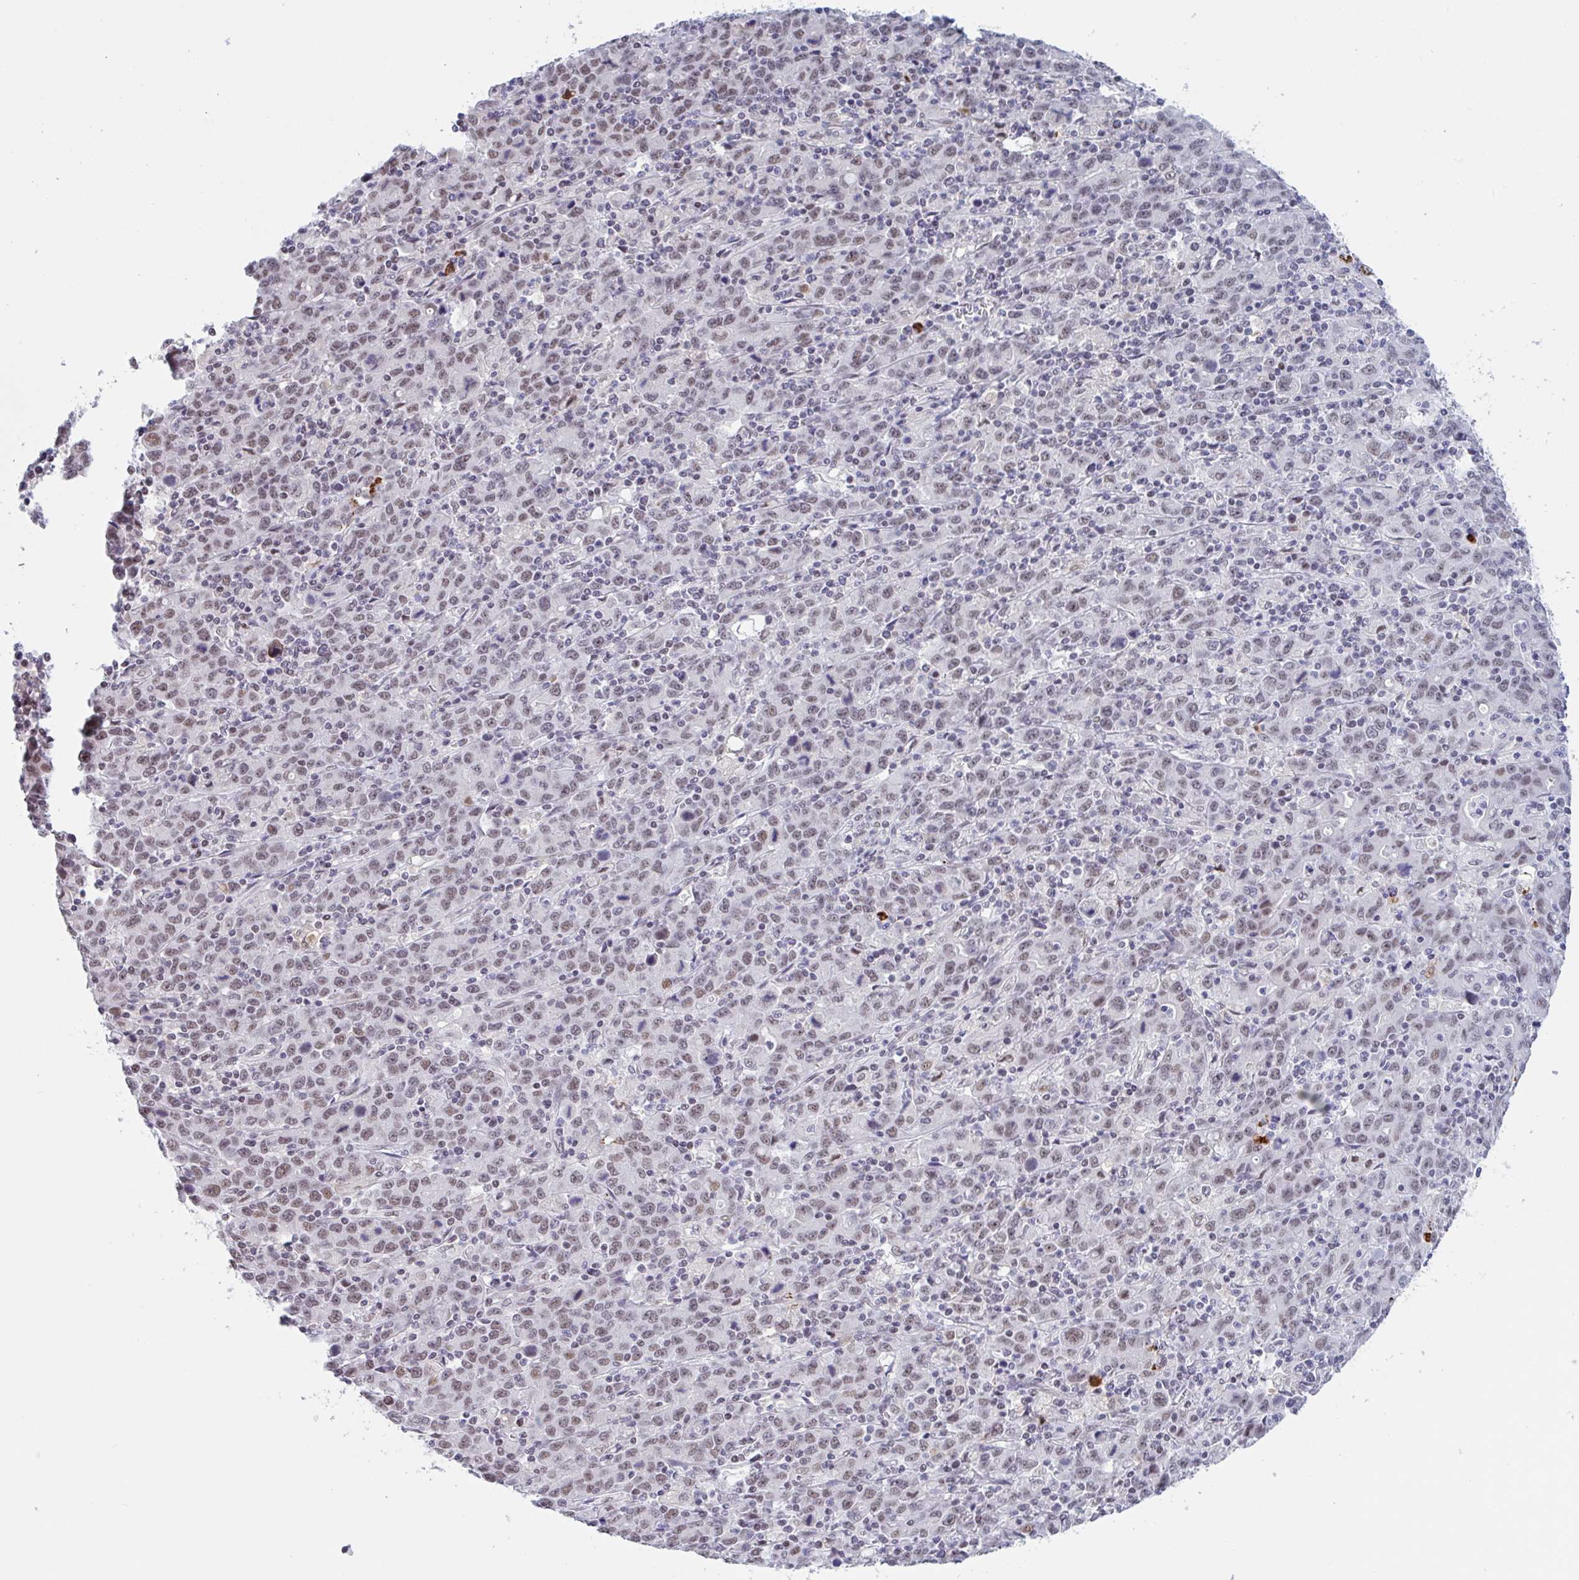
{"staining": {"intensity": "weak", "quantity": ">75%", "location": "nuclear"}, "tissue": "stomach cancer", "cell_type": "Tumor cells", "image_type": "cancer", "snomed": [{"axis": "morphology", "description": "Adenocarcinoma, NOS"}, {"axis": "topography", "description": "Stomach, upper"}], "caption": "Weak nuclear staining for a protein is identified in approximately >75% of tumor cells of adenocarcinoma (stomach) using IHC.", "gene": "PLG", "patient": {"sex": "male", "age": 69}}